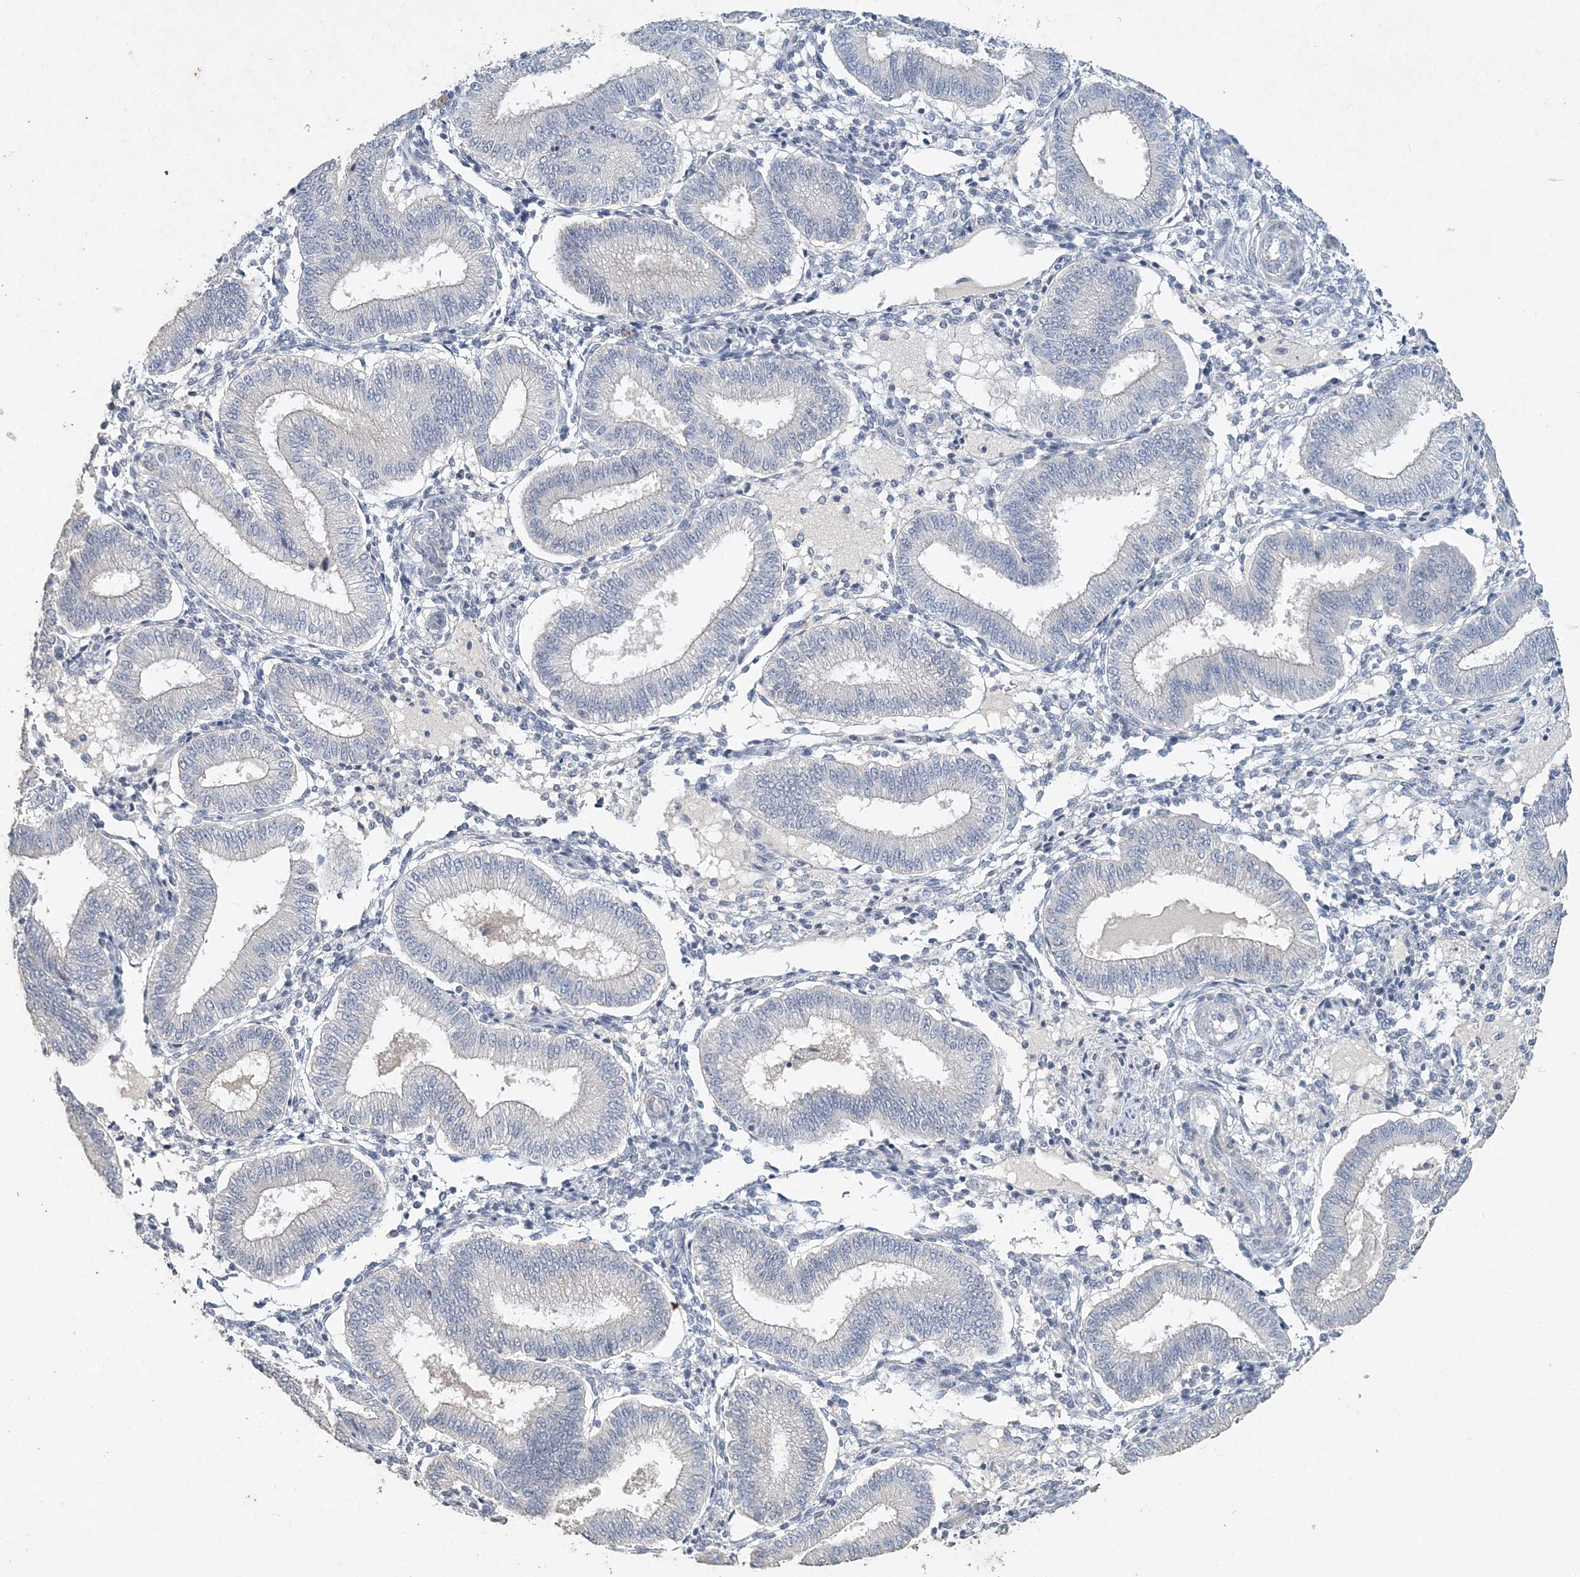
{"staining": {"intensity": "negative", "quantity": "none", "location": "none"}, "tissue": "endometrium", "cell_type": "Cells in endometrial stroma", "image_type": "normal", "snomed": [{"axis": "morphology", "description": "Normal tissue, NOS"}, {"axis": "topography", "description": "Endometrium"}], "caption": "High magnification brightfield microscopy of normal endometrium stained with DAB (3,3'-diaminobenzidine) (brown) and counterstained with hematoxylin (blue): cells in endometrial stroma show no significant staining. The staining was performed using DAB to visualize the protein expression in brown, while the nuclei were stained in blue with hematoxylin (Magnification: 20x).", "gene": "DNAH5", "patient": {"sex": "female", "age": 39}}